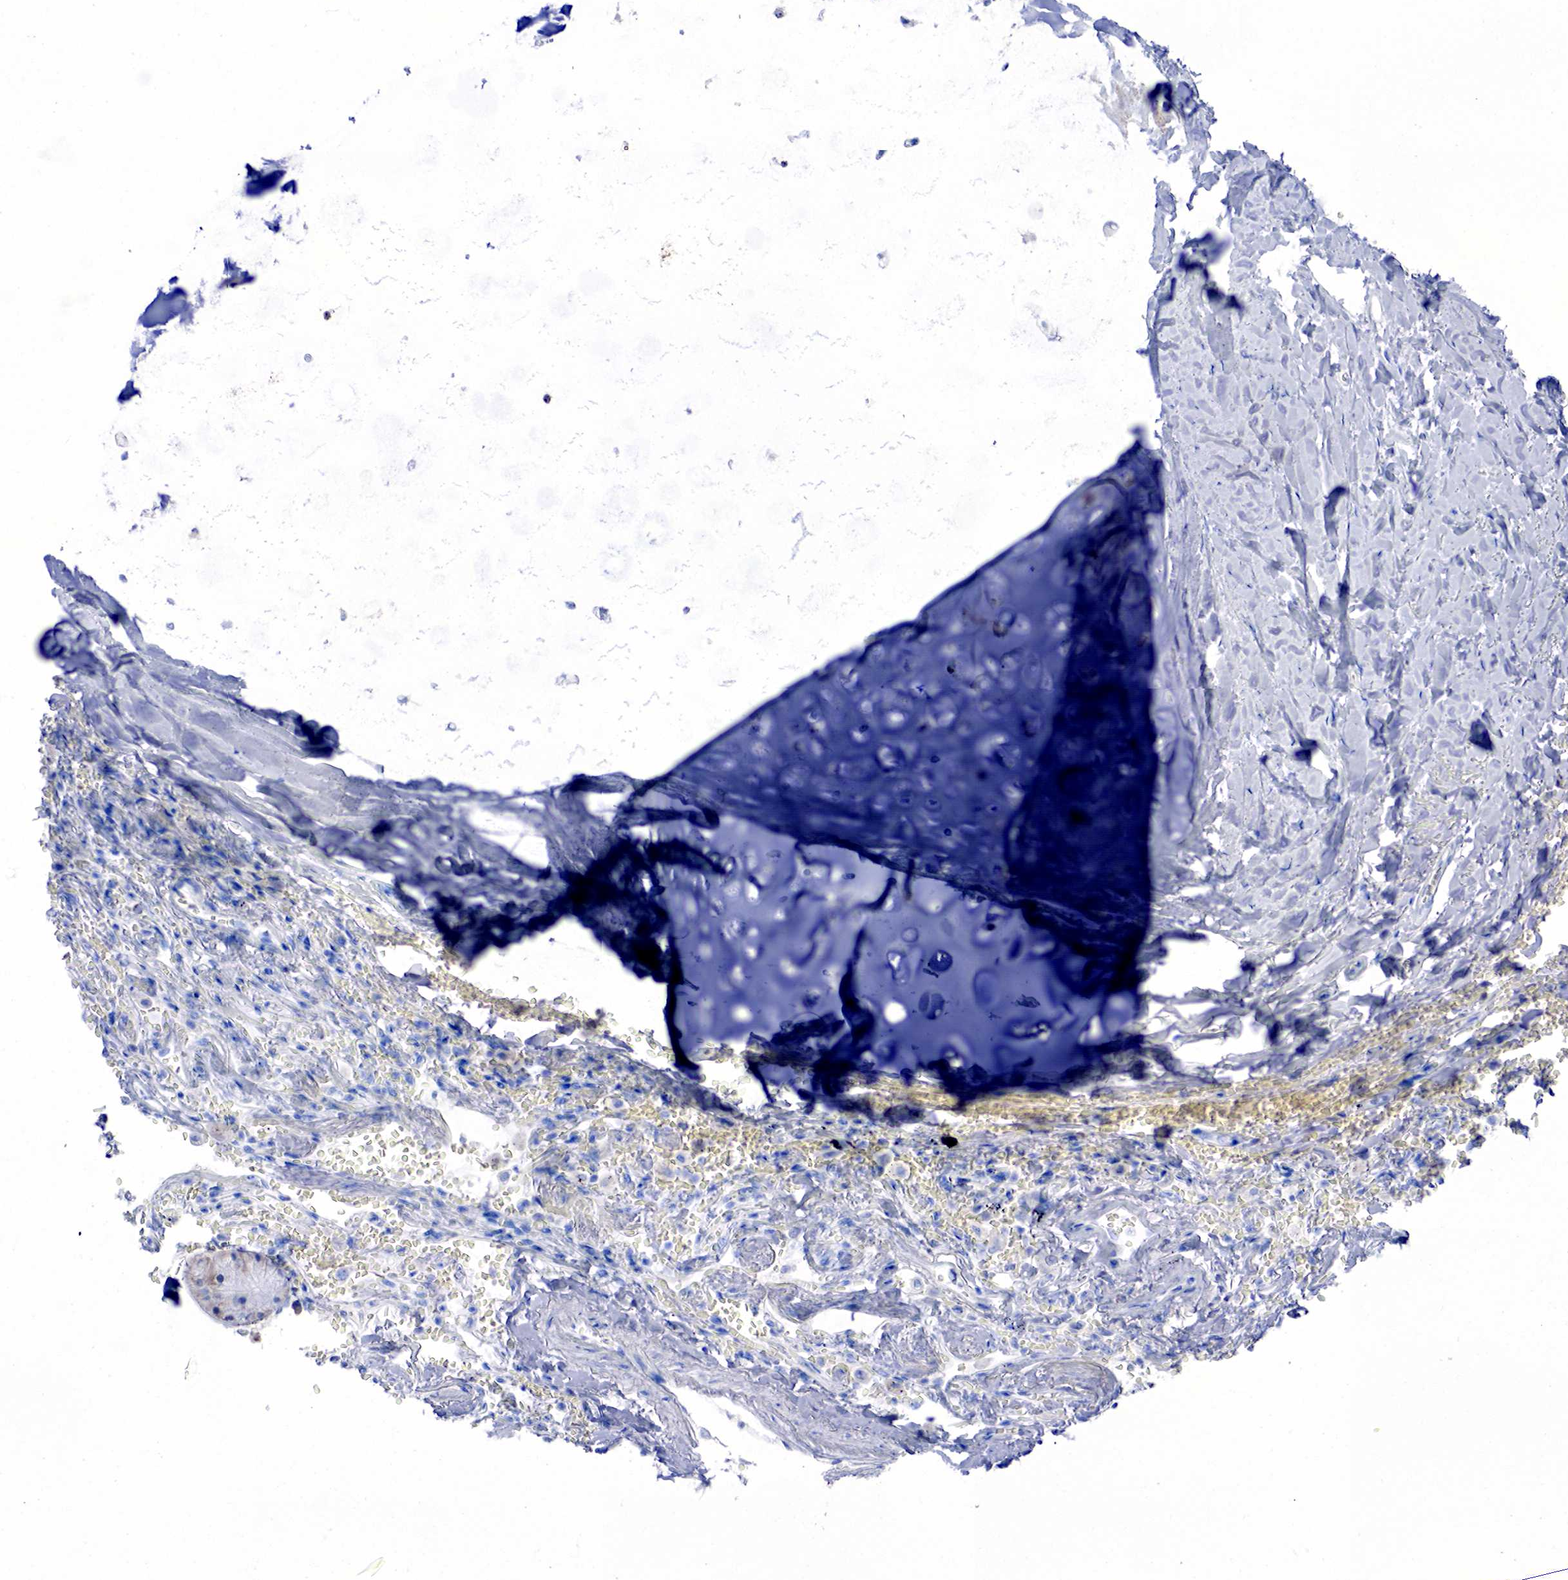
{"staining": {"intensity": "strong", "quantity": "<25%", "location": "cytoplasmic/membranous"}, "tissue": "bronchus", "cell_type": "Respiratory epithelial cells", "image_type": "normal", "snomed": [{"axis": "morphology", "description": "Normal tissue, NOS"}, {"axis": "topography", "description": "Cartilage tissue"}, {"axis": "topography", "description": "Lung"}], "caption": "DAB immunohistochemical staining of benign bronchus shows strong cytoplasmic/membranous protein positivity in about <25% of respiratory epithelial cells. Using DAB (3,3'-diaminobenzidine) (brown) and hematoxylin (blue) stains, captured at high magnification using brightfield microscopy.", "gene": "CHGA", "patient": {"sex": "male", "age": 65}}